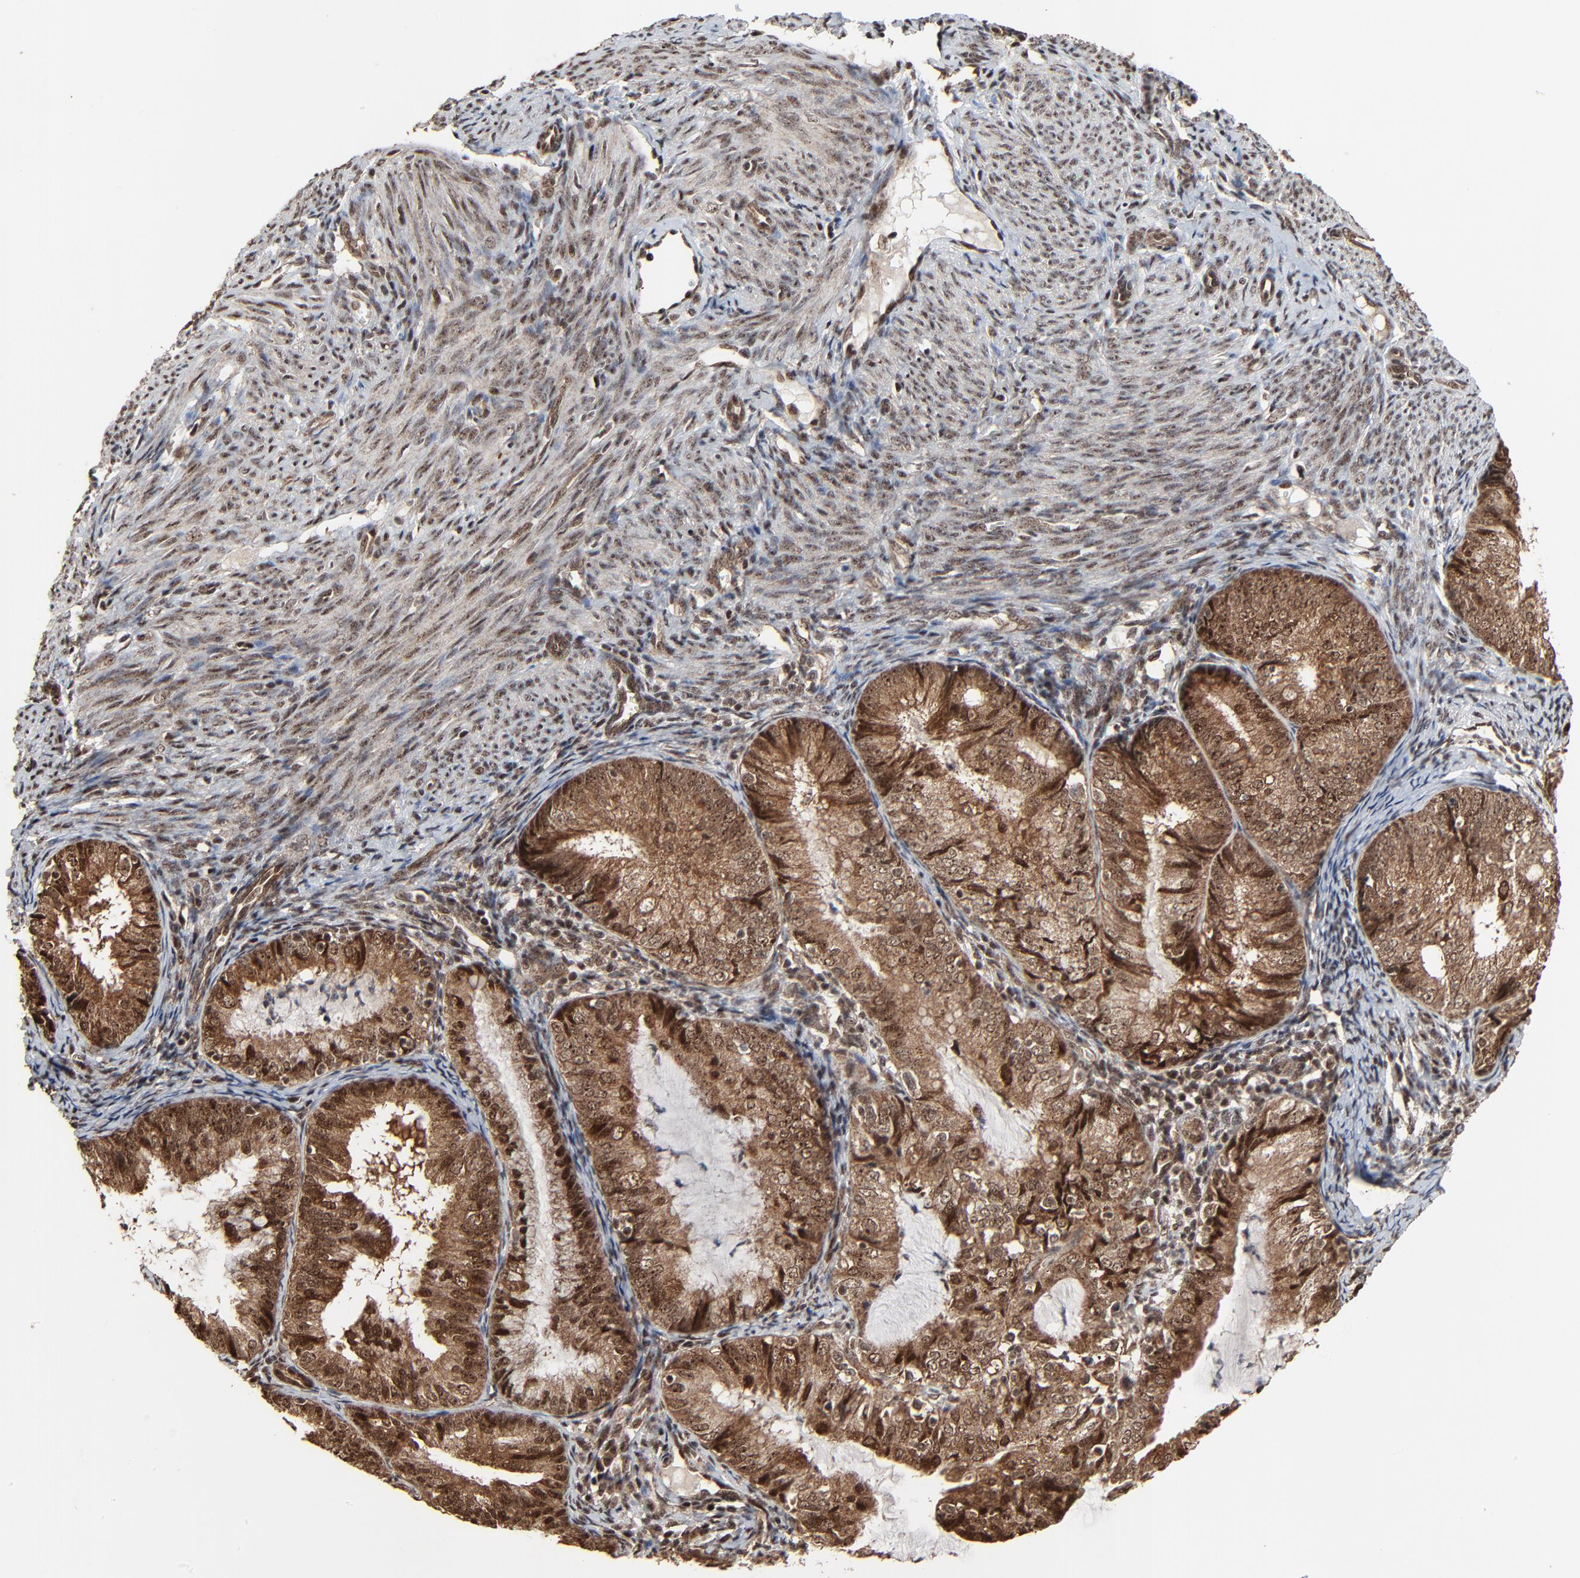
{"staining": {"intensity": "moderate", "quantity": ">75%", "location": "cytoplasmic/membranous,nuclear"}, "tissue": "endometrial cancer", "cell_type": "Tumor cells", "image_type": "cancer", "snomed": [{"axis": "morphology", "description": "Adenocarcinoma, NOS"}, {"axis": "topography", "description": "Endometrium"}], "caption": "Endometrial cancer stained with immunohistochemistry displays moderate cytoplasmic/membranous and nuclear staining in approximately >75% of tumor cells. The staining is performed using DAB (3,3'-diaminobenzidine) brown chromogen to label protein expression. The nuclei are counter-stained blue using hematoxylin.", "gene": "RHOJ", "patient": {"sex": "female", "age": 66}}